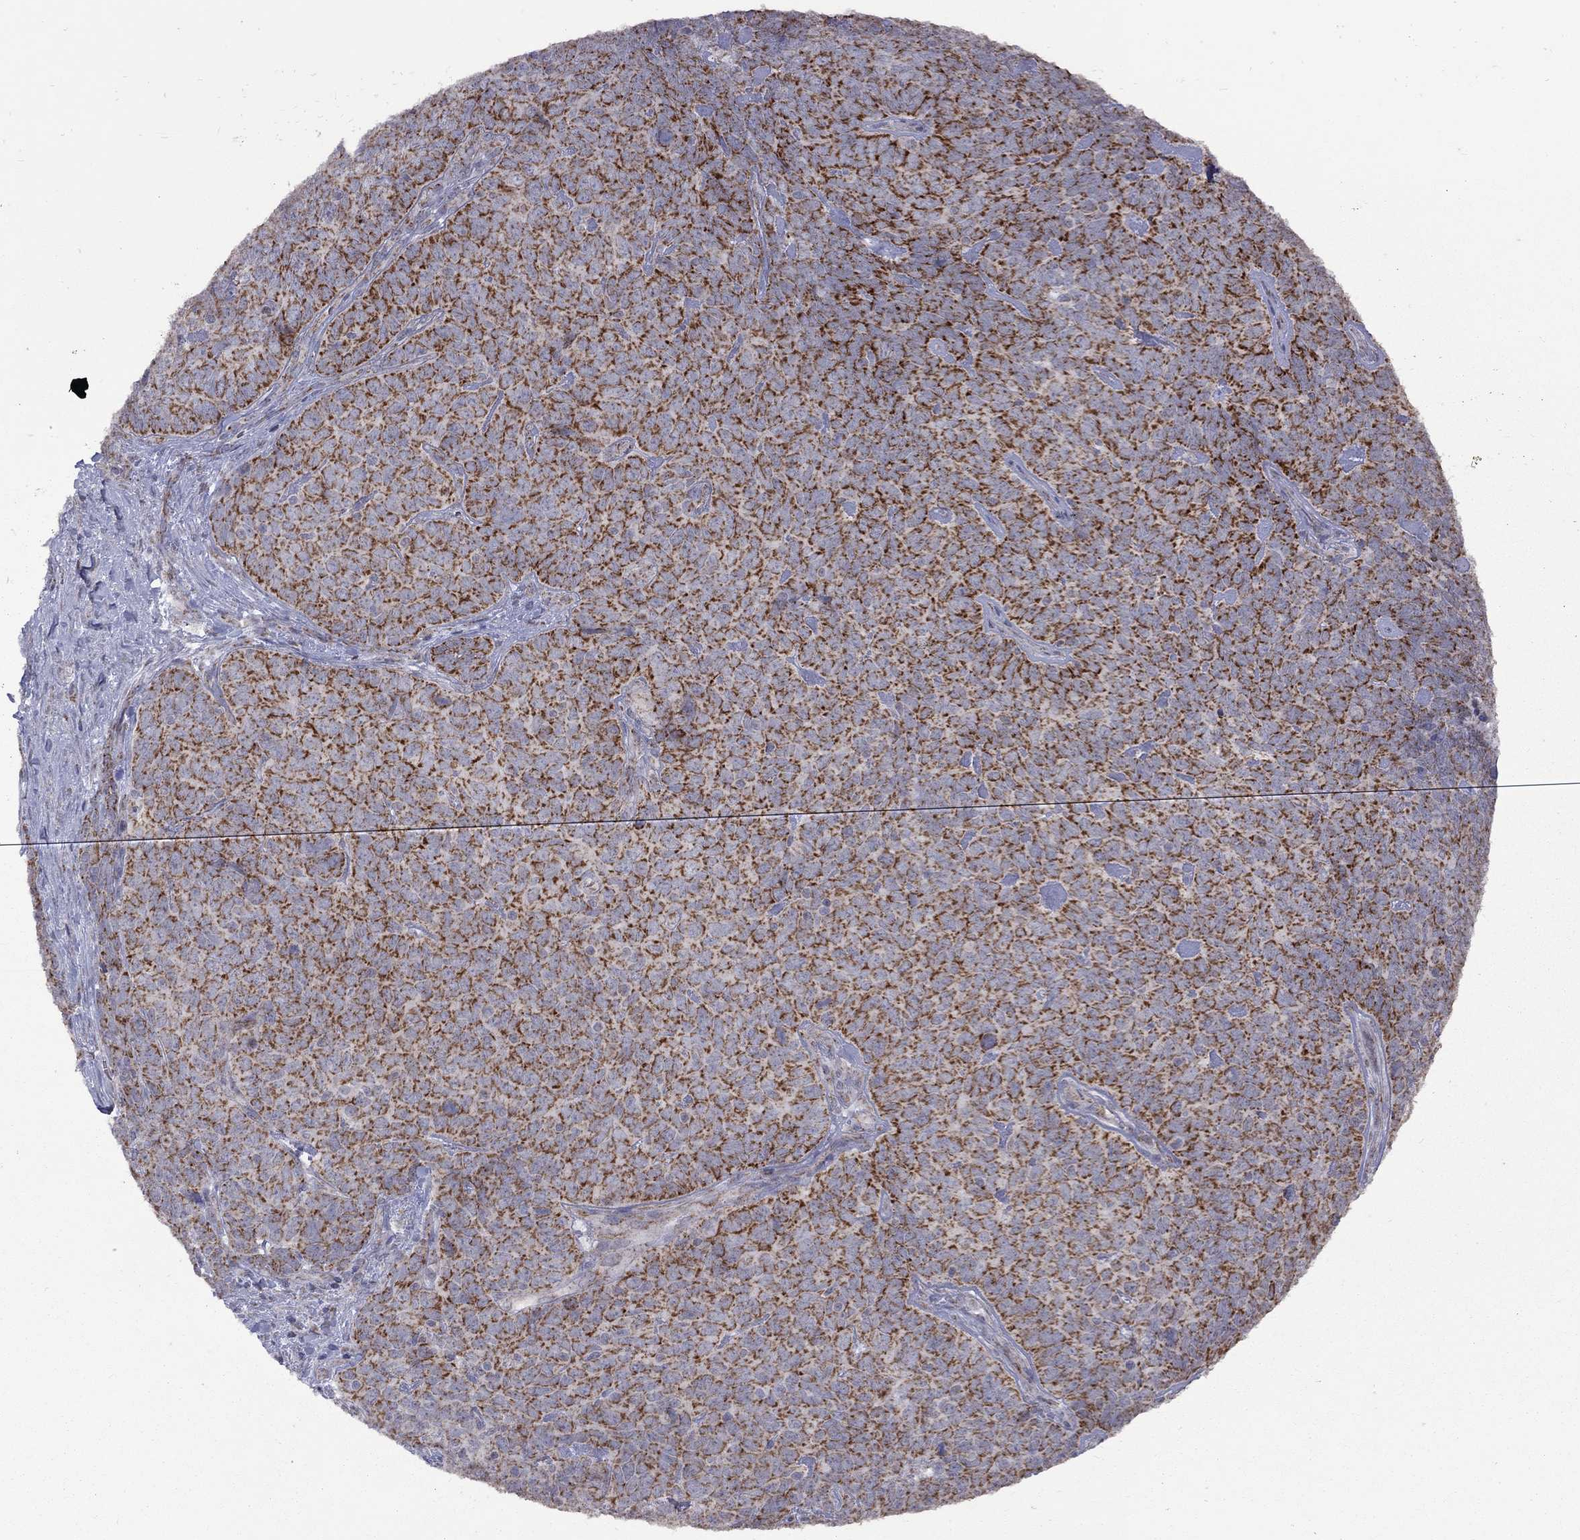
{"staining": {"intensity": "strong", "quantity": ">75%", "location": "cytoplasmic/membranous"}, "tissue": "skin cancer", "cell_type": "Tumor cells", "image_type": "cancer", "snomed": [{"axis": "morphology", "description": "Squamous cell carcinoma, NOS"}, {"axis": "topography", "description": "Skin"}, {"axis": "topography", "description": "Anal"}], "caption": "The immunohistochemical stain labels strong cytoplasmic/membranous positivity in tumor cells of skin cancer tissue.", "gene": "NDUFB1", "patient": {"sex": "female", "age": 51}}